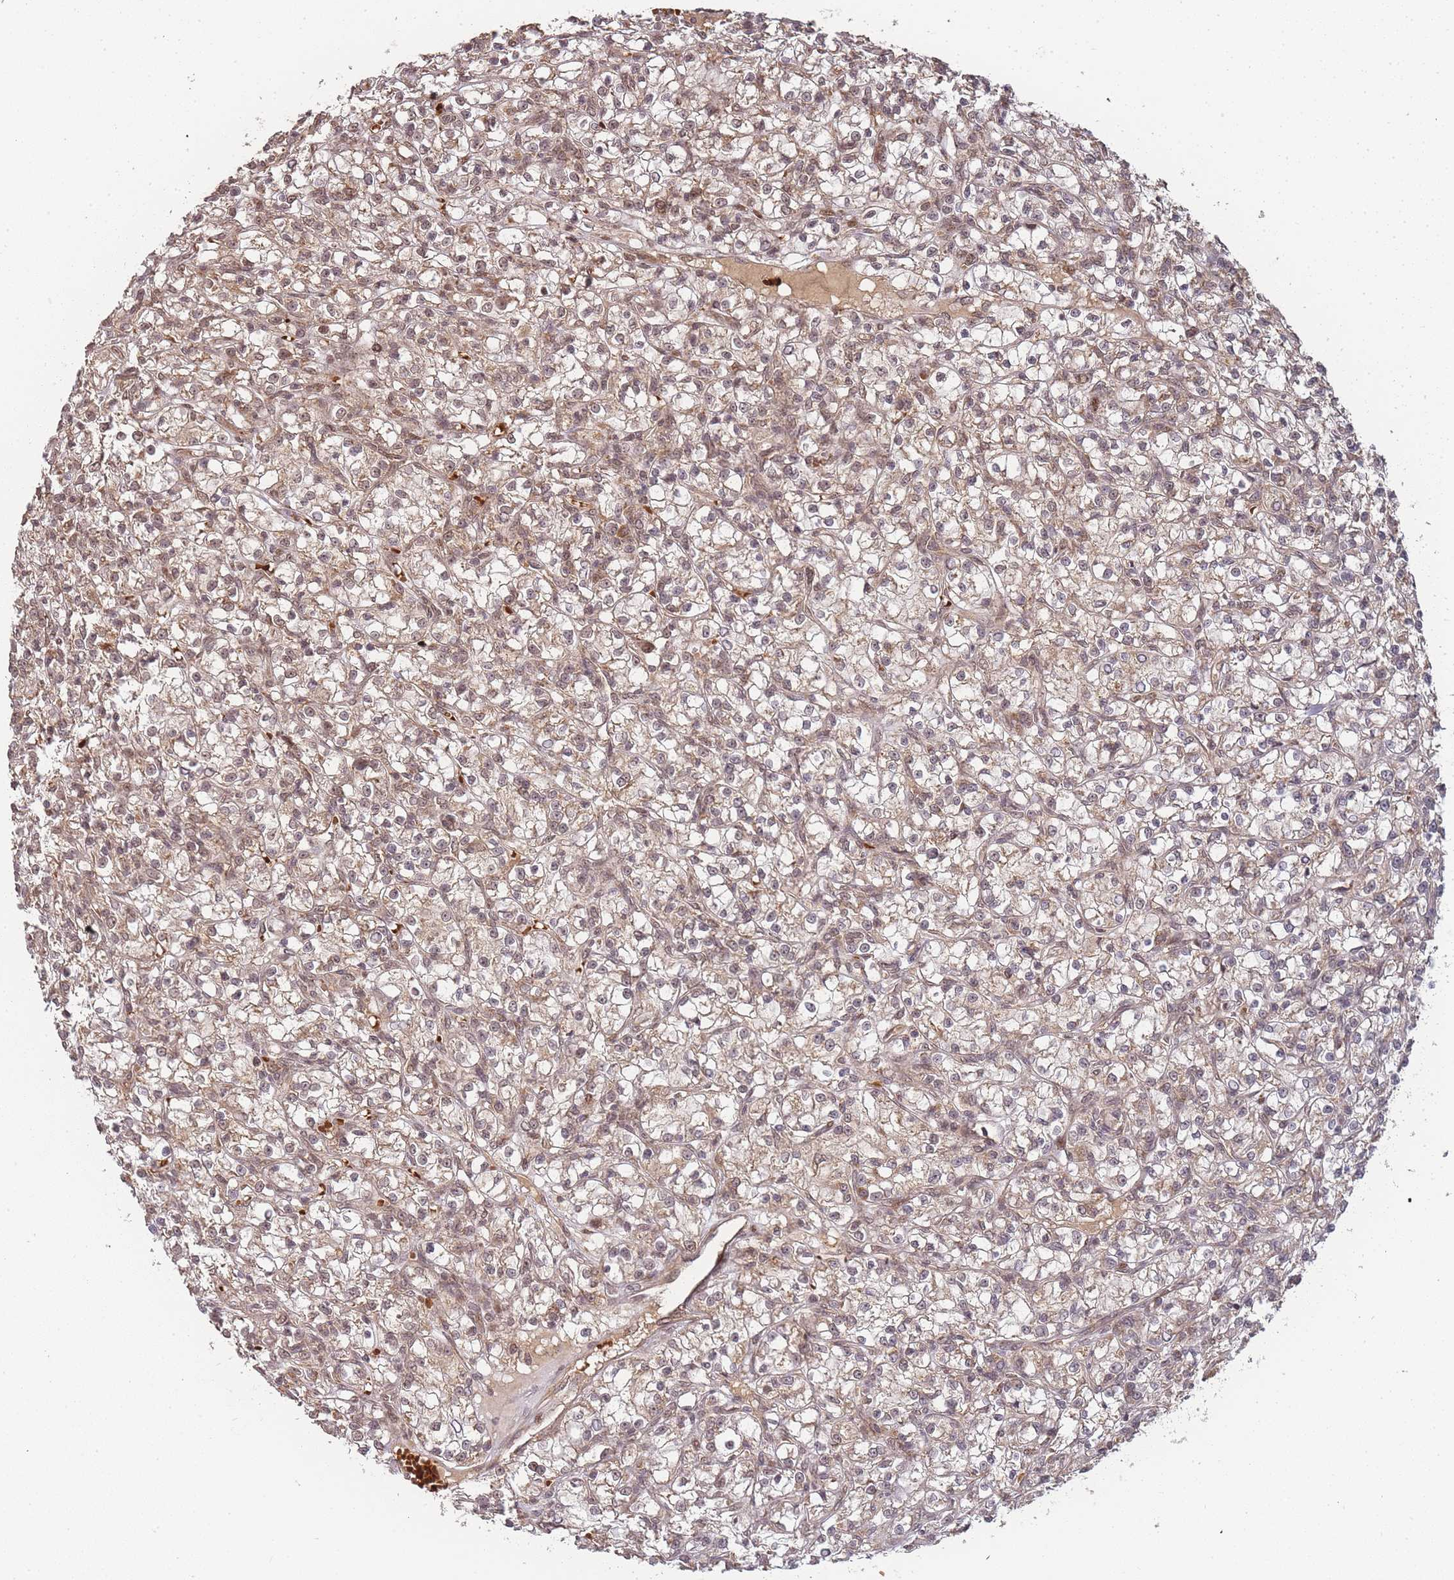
{"staining": {"intensity": "weak", "quantity": "25%-75%", "location": "cytoplasmic/membranous"}, "tissue": "renal cancer", "cell_type": "Tumor cells", "image_type": "cancer", "snomed": [{"axis": "morphology", "description": "Adenocarcinoma, NOS"}, {"axis": "topography", "description": "Kidney"}], "caption": "About 25%-75% of tumor cells in renal adenocarcinoma exhibit weak cytoplasmic/membranous protein positivity as visualized by brown immunohistochemical staining.", "gene": "ZNF497", "patient": {"sex": "female", "age": 59}}